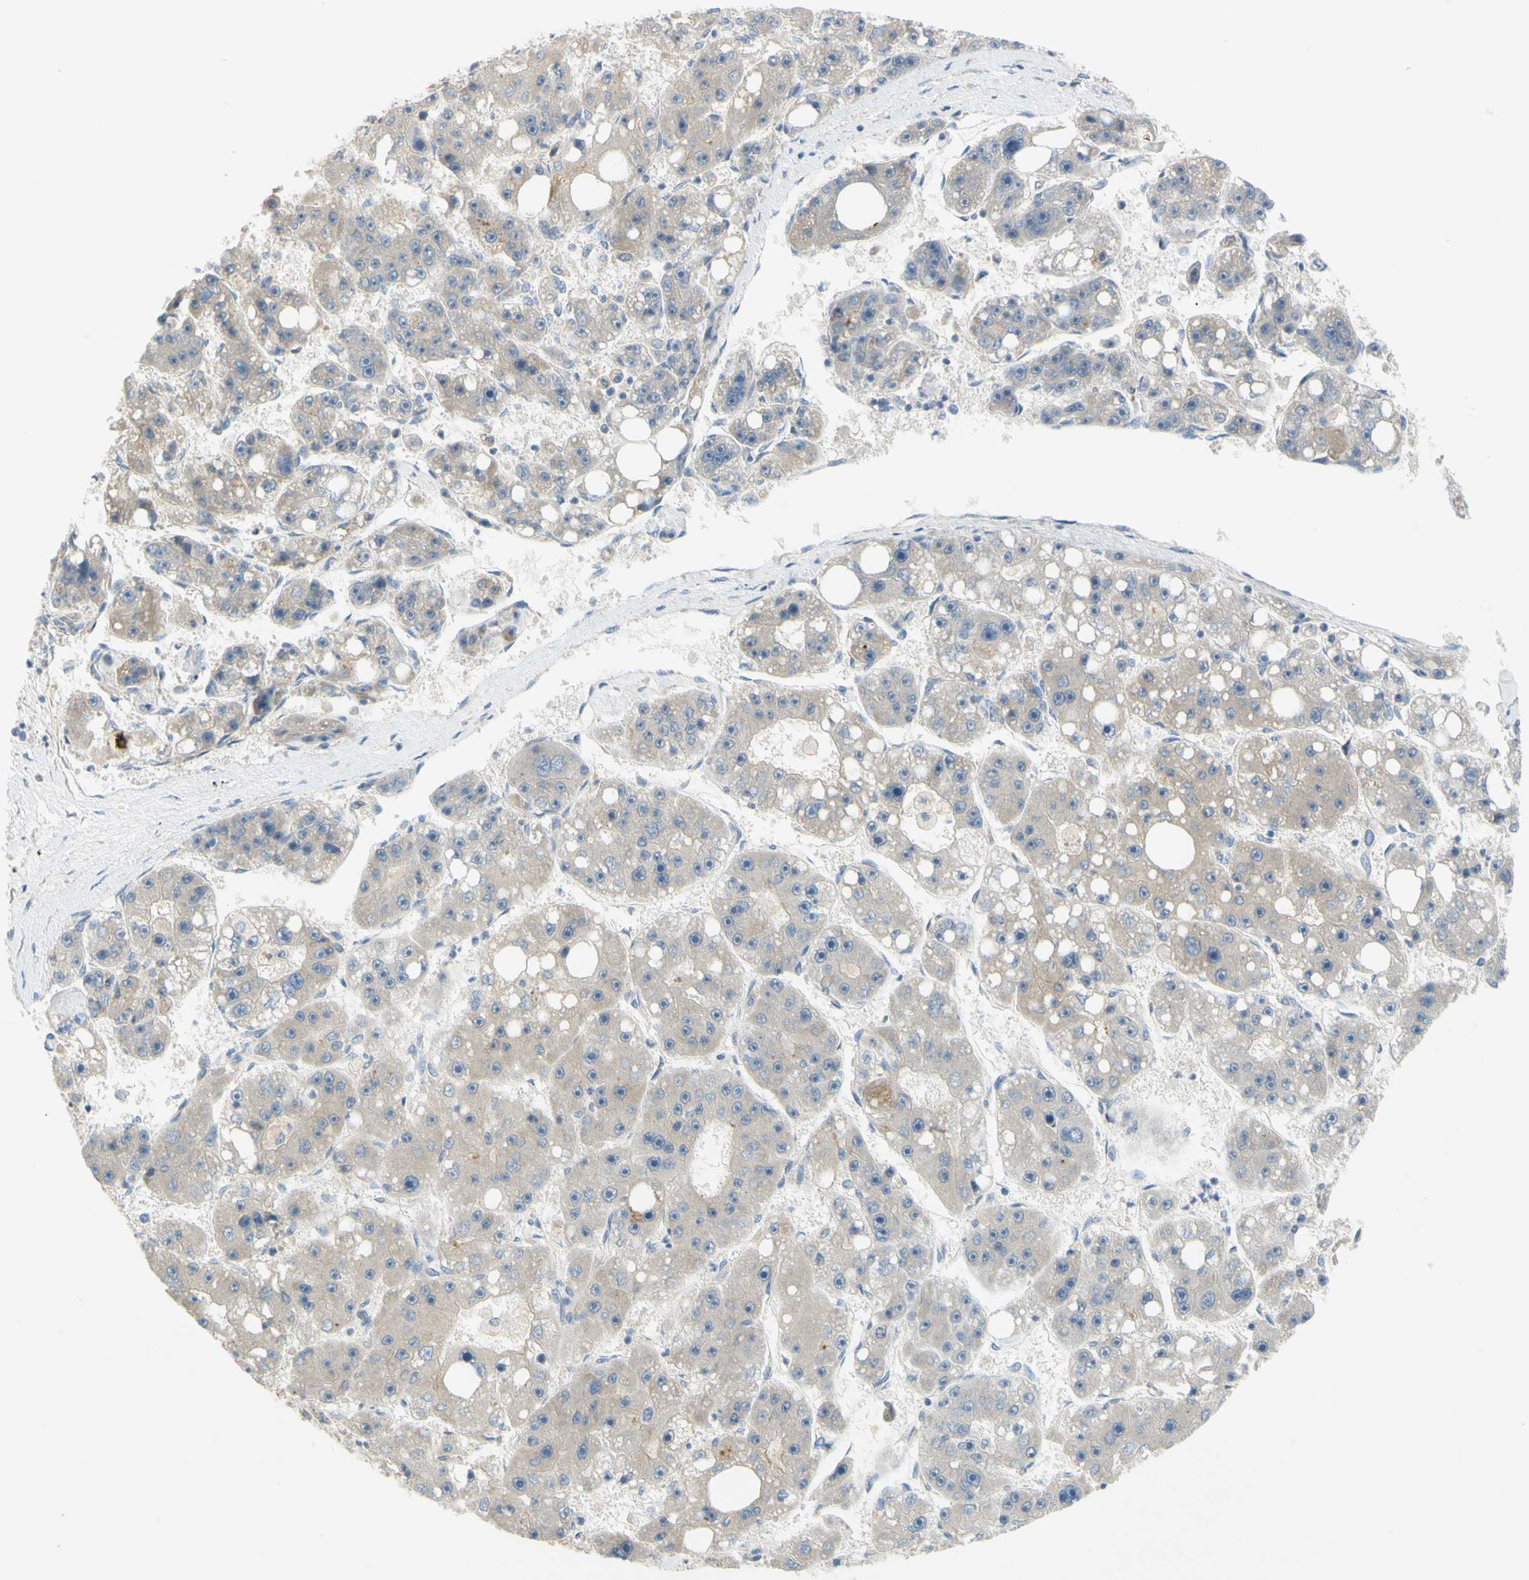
{"staining": {"intensity": "weak", "quantity": "25%-75%", "location": "cytoplasmic/membranous"}, "tissue": "liver cancer", "cell_type": "Tumor cells", "image_type": "cancer", "snomed": [{"axis": "morphology", "description": "Carcinoma, Hepatocellular, NOS"}, {"axis": "topography", "description": "Liver"}], "caption": "Protein staining of liver cancer (hepatocellular carcinoma) tissue exhibits weak cytoplasmic/membranous staining in approximately 25%-75% of tumor cells.", "gene": "CCNB2", "patient": {"sex": "female", "age": 61}}